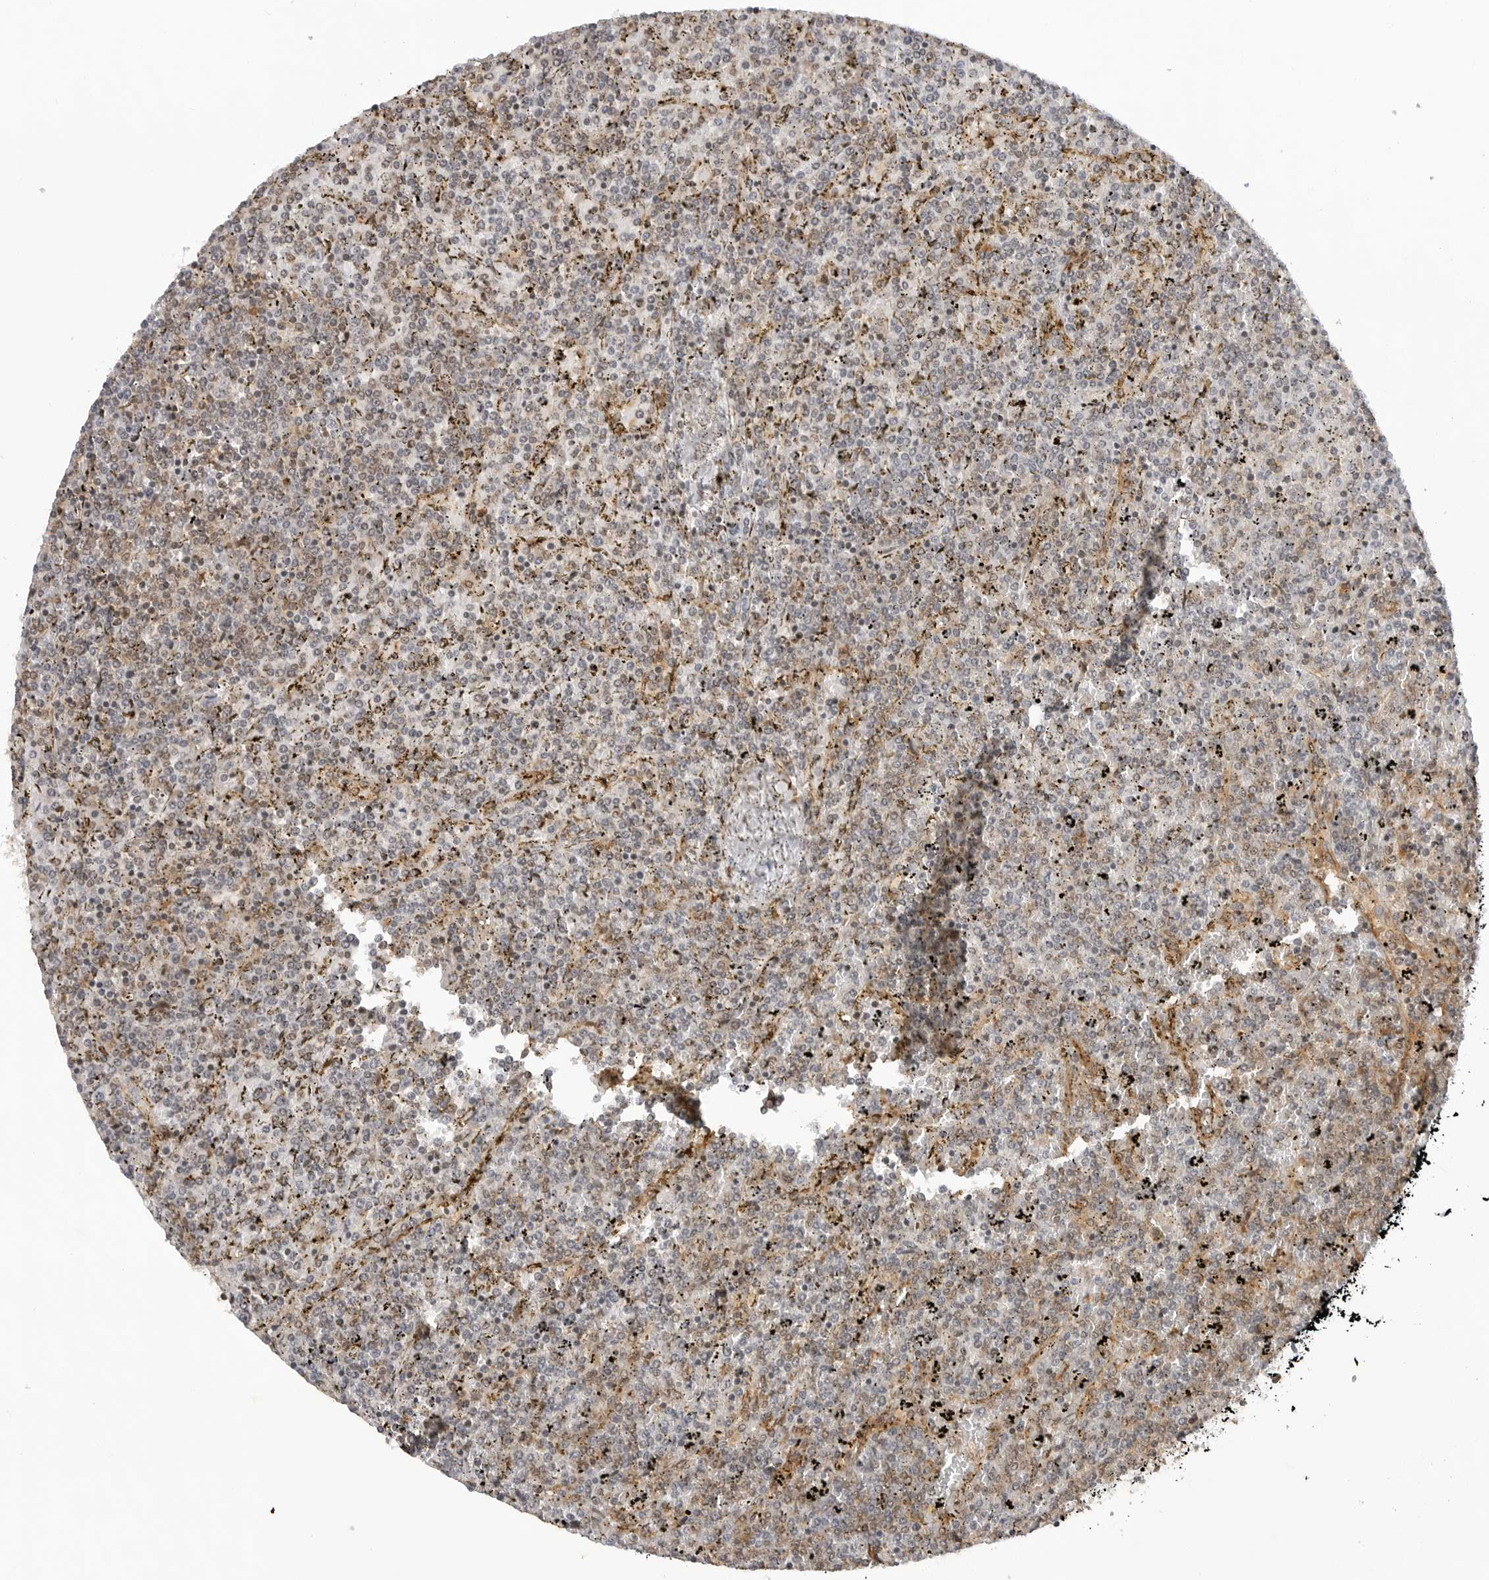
{"staining": {"intensity": "weak", "quantity": "25%-75%", "location": "nuclear"}, "tissue": "lymphoma", "cell_type": "Tumor cells", "image_type": "cancer", "snomed": [{"axis": "morphology", "description": "Malignant lymphoma, non-Hodgkin's type, Low grade"}, {"axis": "topography", "description": "Spleen"}], "caption": "Immunohistochemistry (IHC) of lymphoma exhibits low levels of weak nuclear expression in about 25%-75% of tumor cells.", "gene": "MAP2K5", "patient": {"sex": "female", "age": 19}}